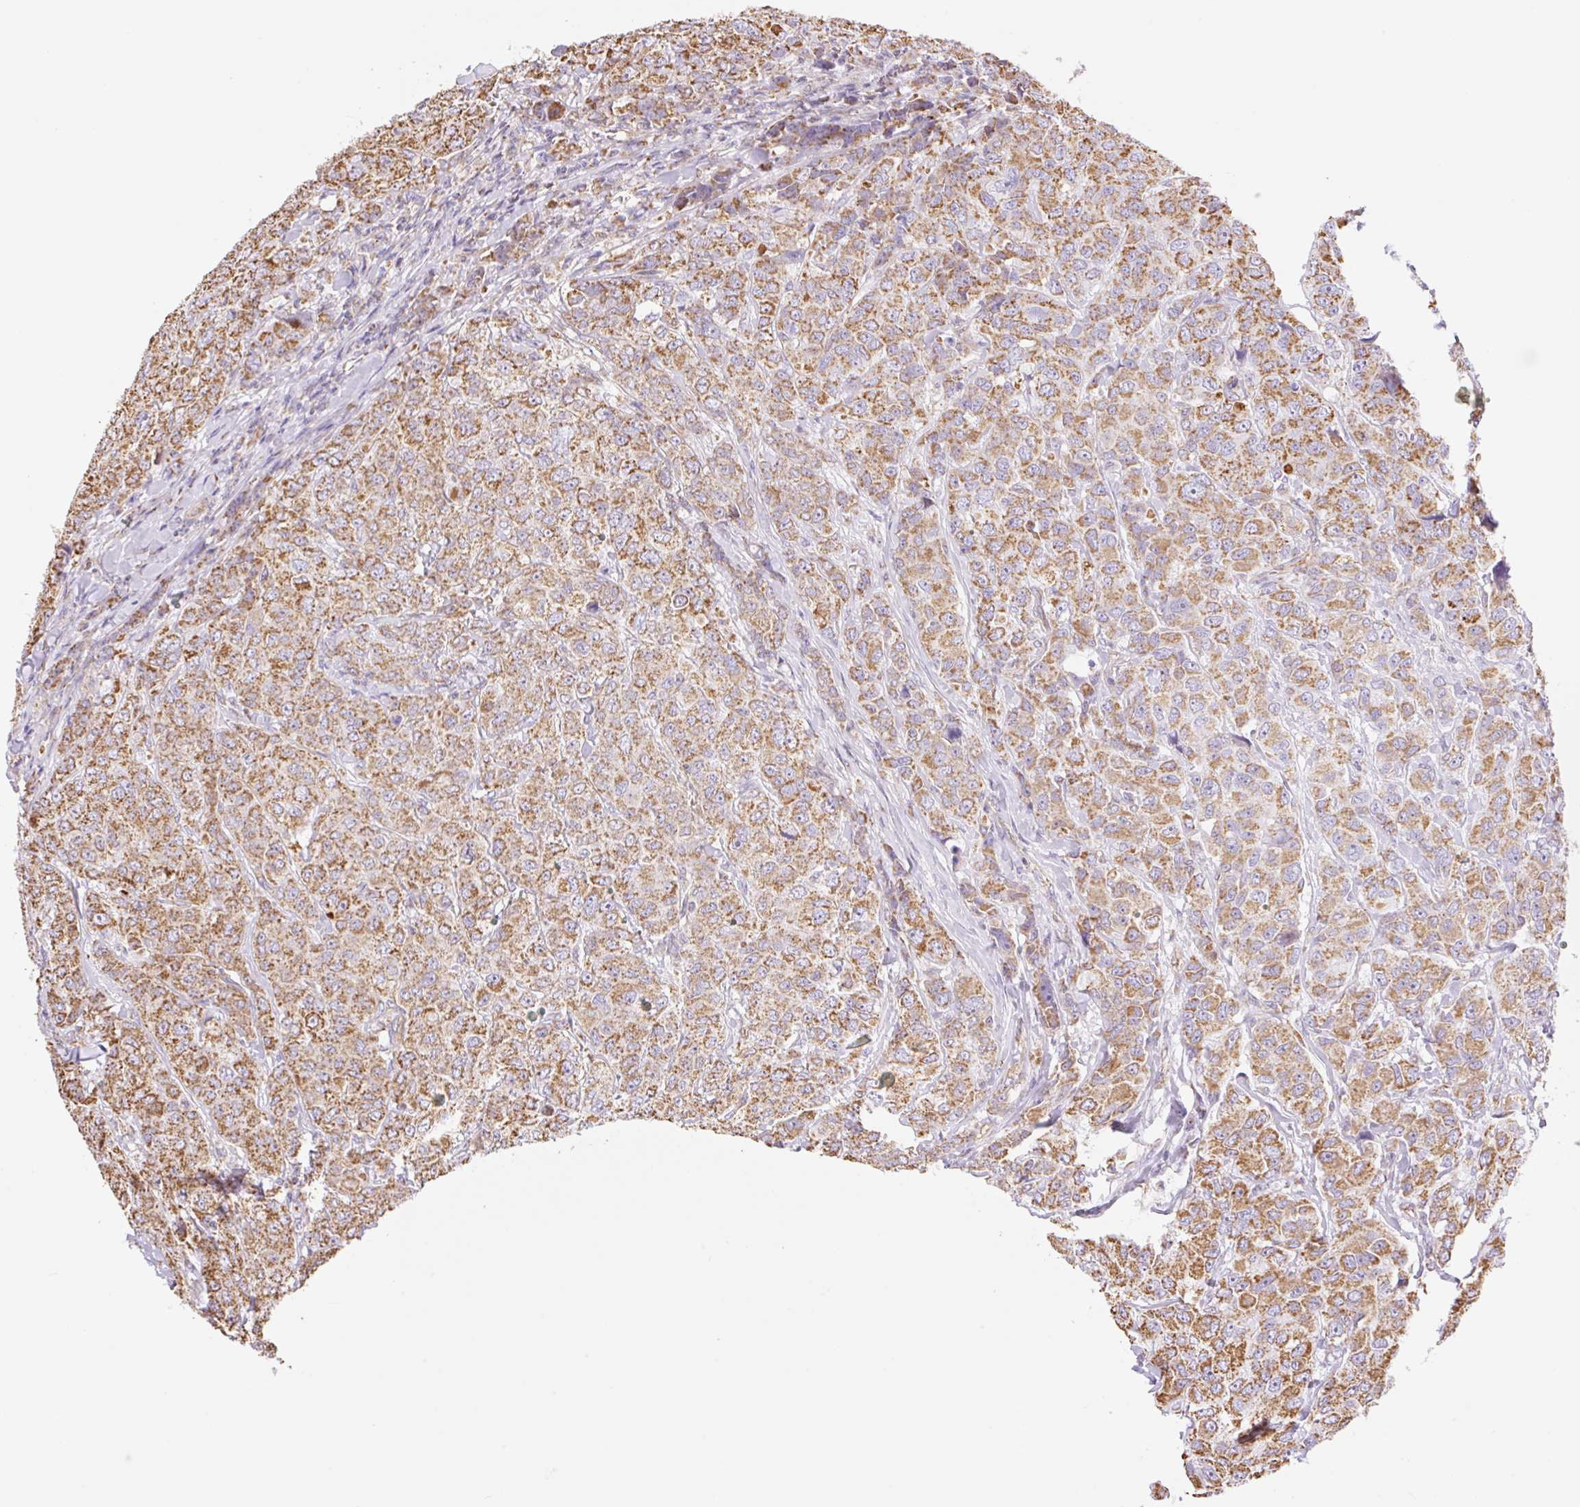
{"staining": {"intensity": "moderate", "quantity": ">75%", "location": "cytoplasmic/membranous"}, "tissue": "breast cancer", "cell_type": "Tumor cells", "image_type": "cancer", "snomed": [{"axis": "morphology", "description": "Duct carcinoma"}, {"axis": "topography", "description": "Breast"}], "caption": "This is a histology image of immunohistochemistry staining of breast cancer, which shows moderate positivity in the cytoplasmic/membranous of tumor cells.", "gene": "ESAM", "patient": {"sex": "female", "age": 43}}